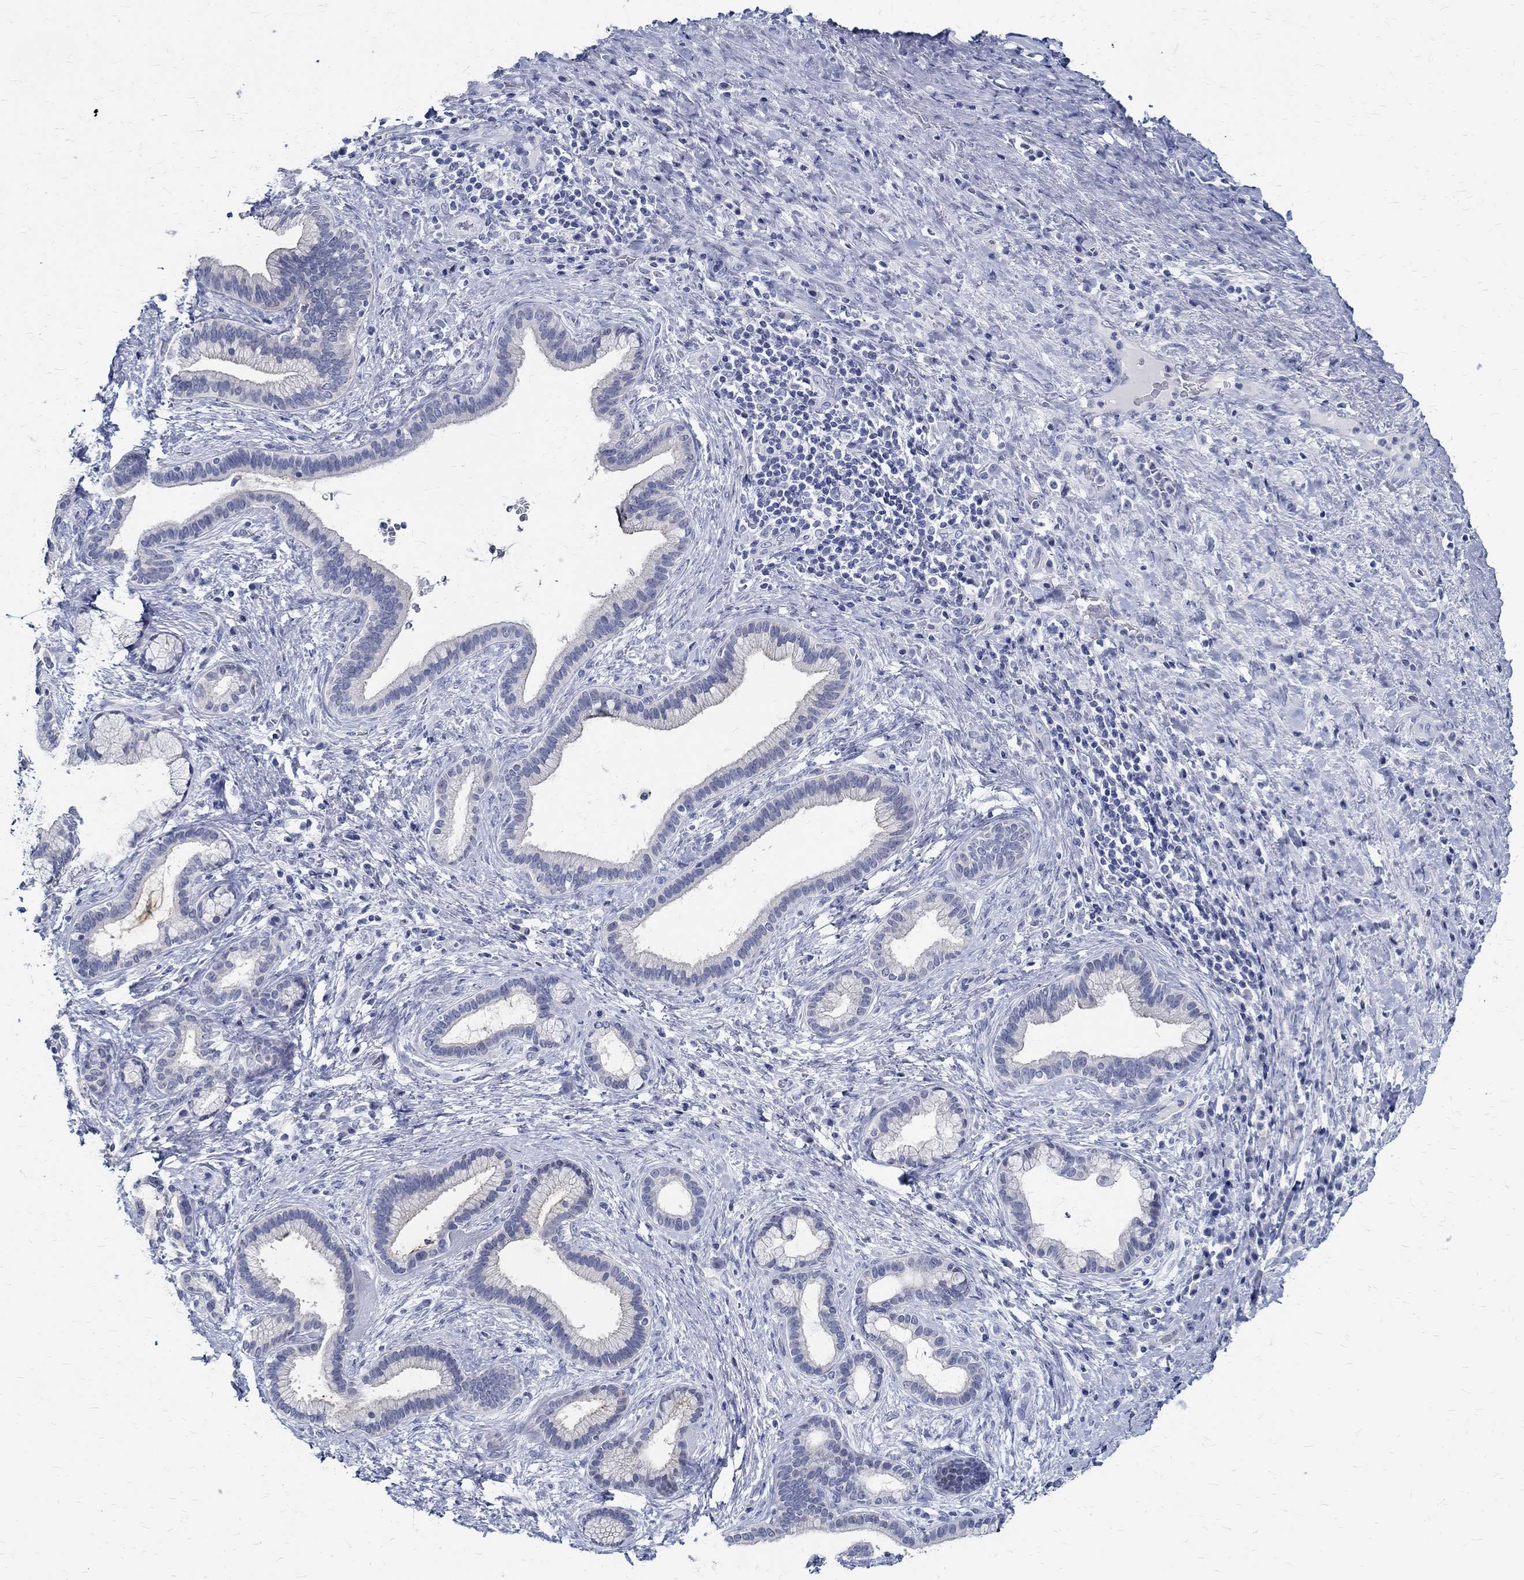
{"staining": {"intensity": "moderate", "quantity": "<25%", "location": "cytoplasmic/membranous"}, "tissue": "liver cancer", "cell_type": "Tumor cells", "image_type": "cancer", "snomed": [{"axis": "morphology", "description": "Cholangiocarcinoma"}, {"axis": "topography", "description": "Liver"}], "caption": "Brown immunohistochemical staining in liver cancer demonstrates moderate cytoplasmic/membranous expression in approximately <25% of tumor cells. (DAB (3,3'-diaminobenzidine) IHC, brown staining for protein, blue staining for nuclei).", "gene": "BSPRY", "patient": {"sex": "female", "age": 73}}